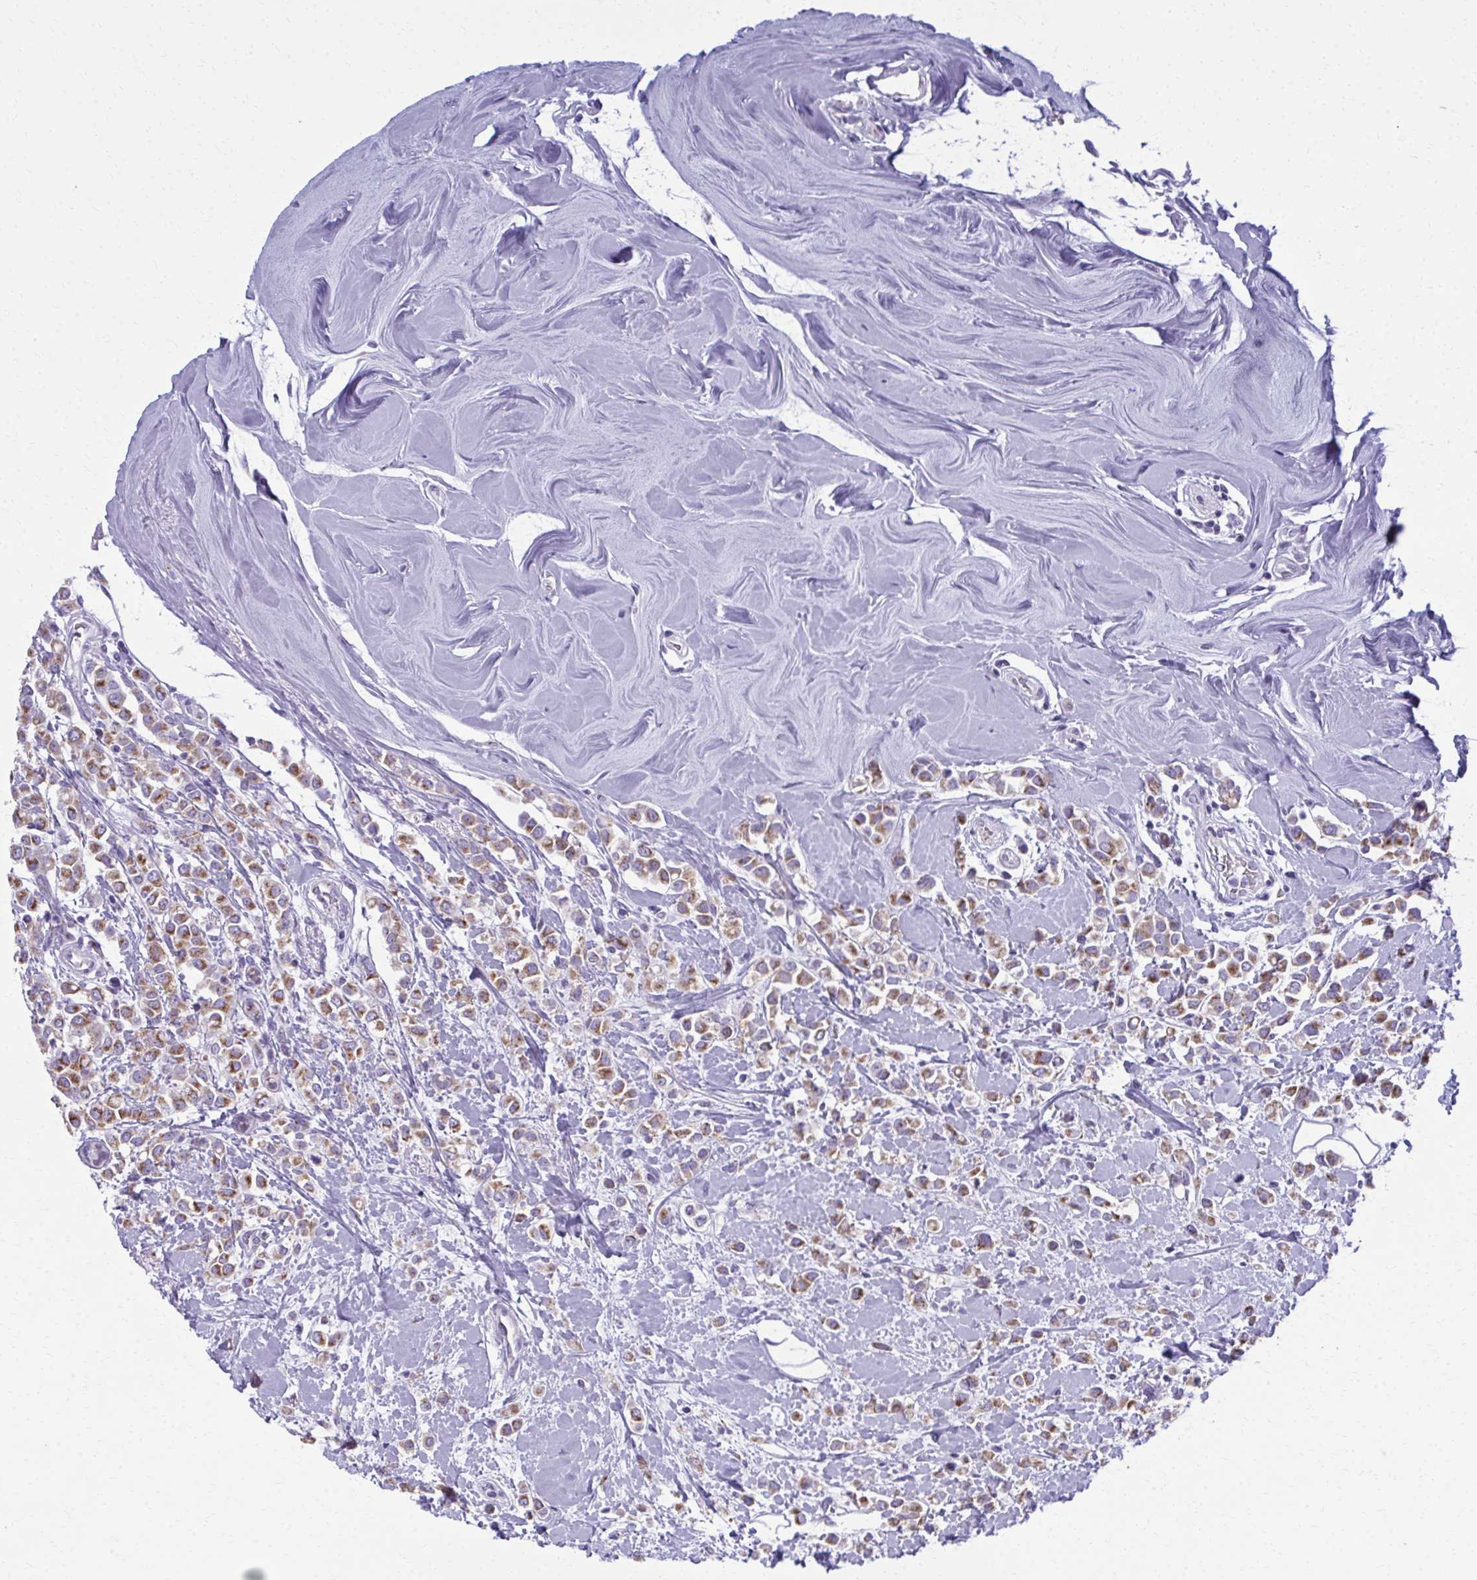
{"staining": {"intensity": "moderate", "quantity": ">75%", "location": "cytoplasmic/membranous"}, "tissue": "breast cancer", "cell_type": "Tumor cells", "image_type": "cancer", "snomed": [{"axis": "morphology", "description": "Lobular carcinoma"}, {"axis": "topography", "description": "Breast"}], "caption": "A medium amount of moderate cytoplasmic/membranous staining is identified in about >75% of tumor cells in breast cancer (lobular carcinoma) tissue.", "gene": "SCLY", "patient": {"sex": "female", "age": 68}}